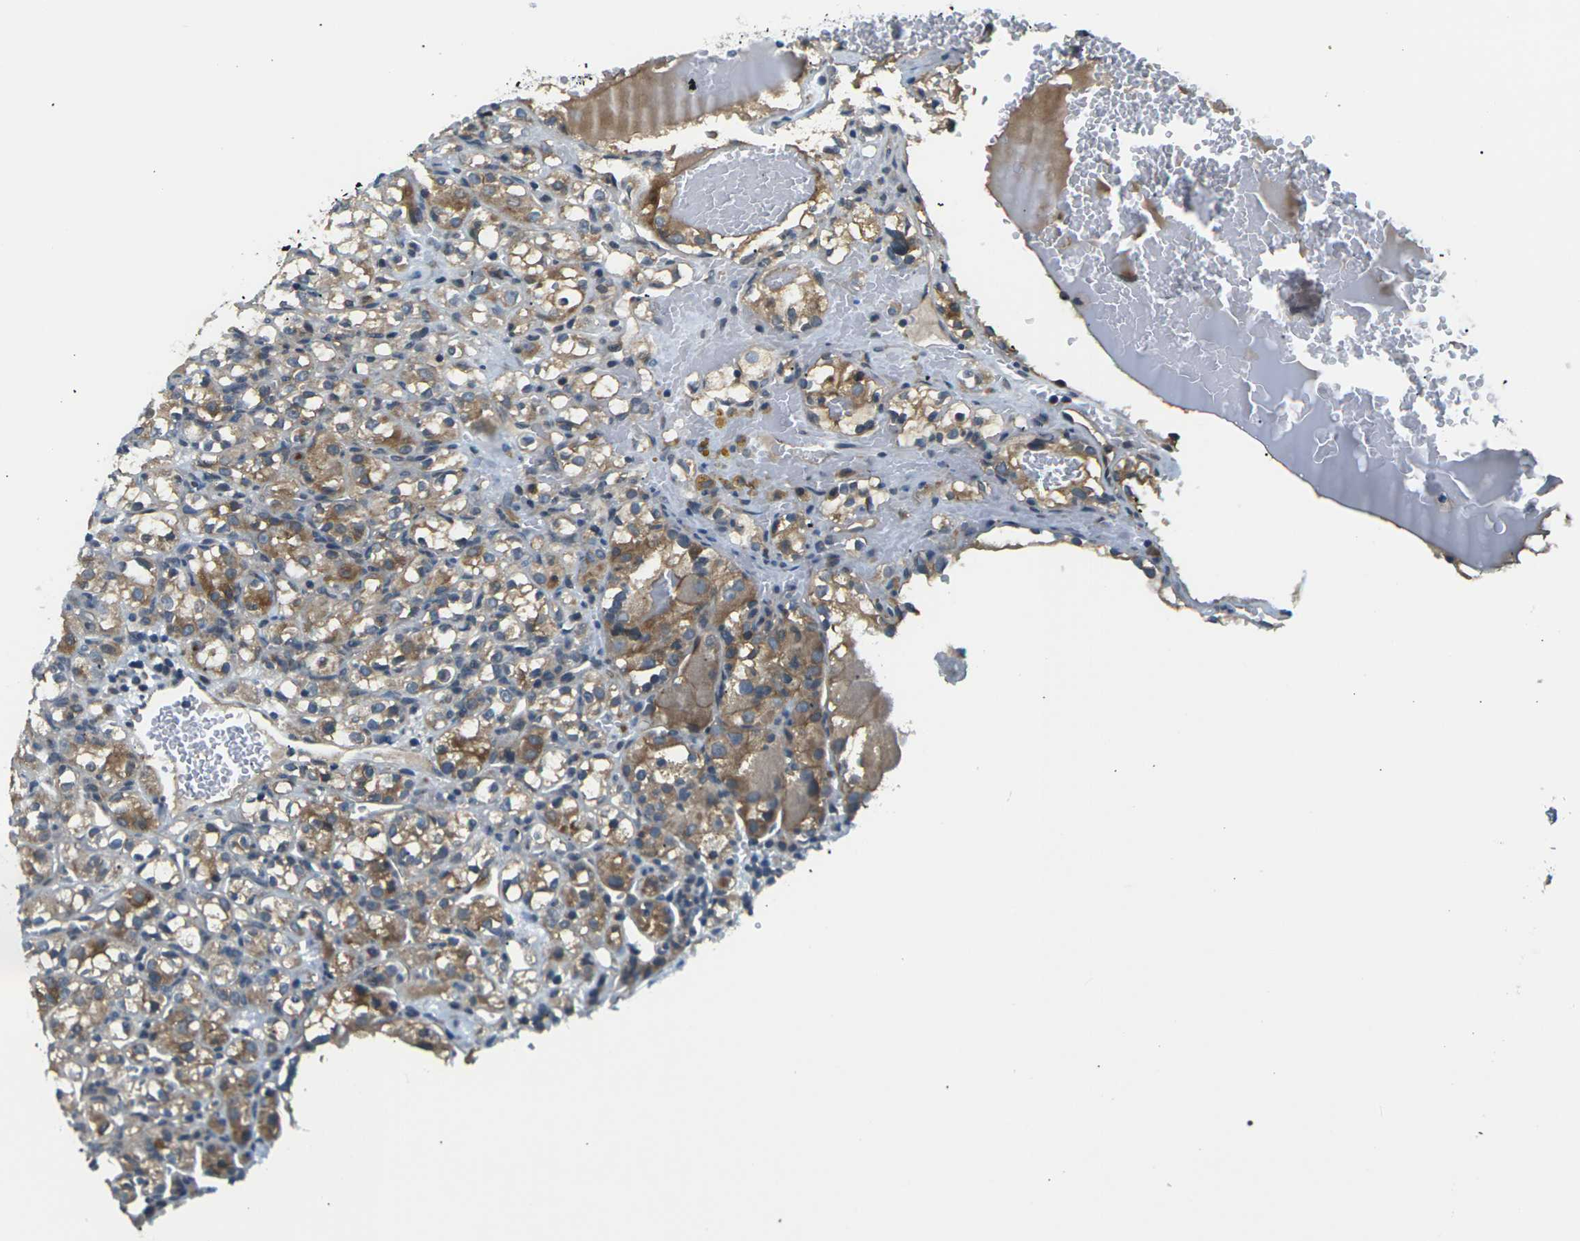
{"staining": {"intensity": "moderate", "quantity": ">75%", "location": "cytoplasmic/membranous"}, "tissue": "renal cancer", "cell_type": "Tumor cells", "image_type": "cancer", "snomed": [{"axis": "morphology", "description": "Normal tissue, NOS"}, {"axis": "morphology", "description": "Adenocarcinoma, NOS"}, {"axis": "topography", "description": "Kidney"}], "caption": "An image showing moderate cytoplasmic/membranous expression in approximately >75% of tumor cells in renal adenocarcinoma, as visualized by brown immunohistochemical staining.", "gene": "SLC13A3", "patient": {"sex": "male", "age": 61}}